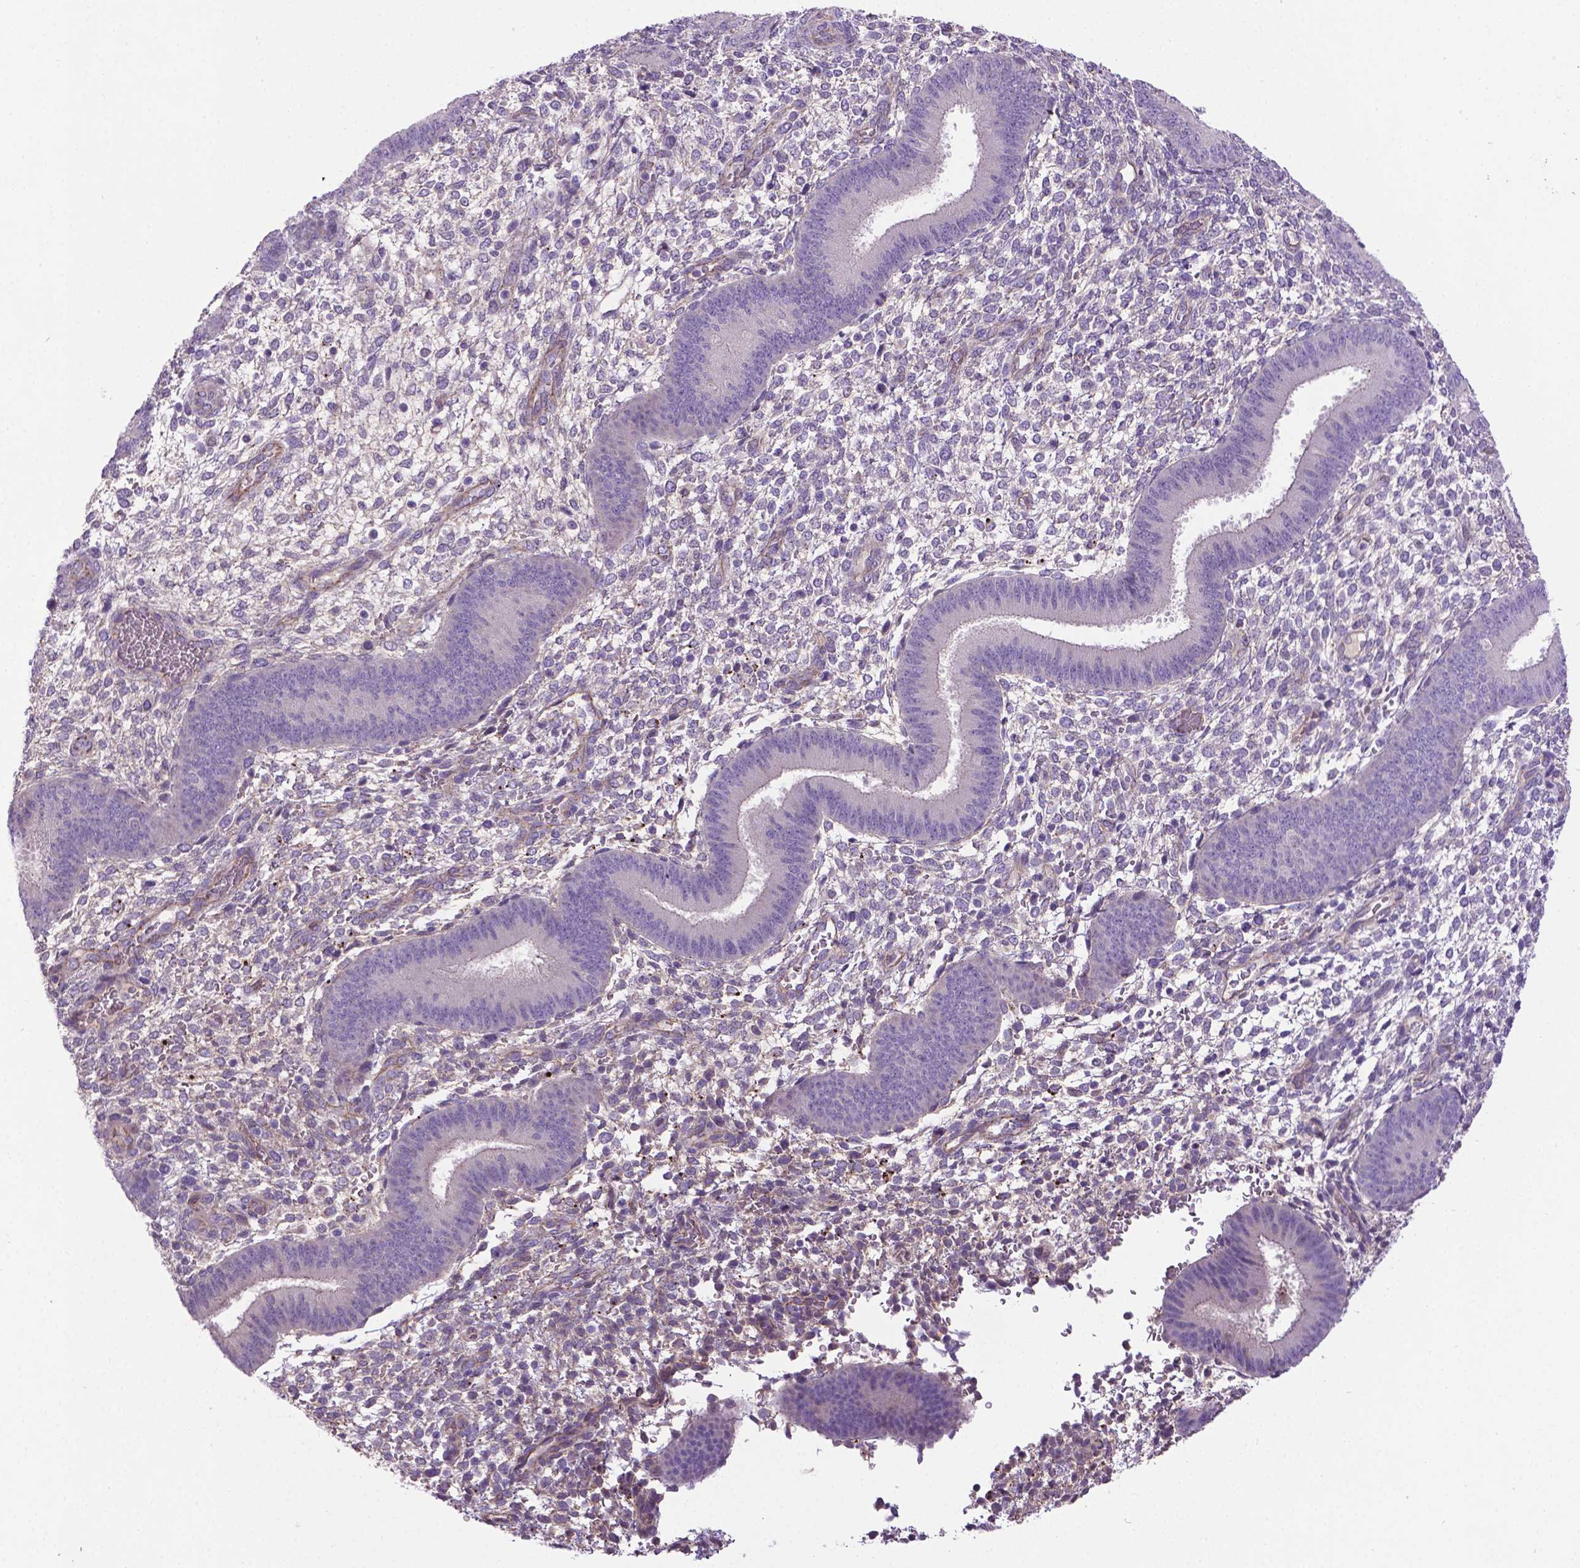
{"staining": {"intensity": "negative", "quantity": "none", "location": "none"}, "tissue": "endometrium", "cell_type": "Cells in endometrial stroma", "image_type": "normal", "snomed": [{"axis": "morphology", "description": "Normal tissue, NOS"}, {"axis": "topography", "description": "Endometrium"}], "caption": "An immunohistochemistry photomicrograph of normal endometrium is shown. There is no staining in cells in endometrial stroma of endometrium. (Stains: DAB (3,3'-diaminobenzidine) immunohistochemistry with hematoxylin counter stain, Microscopy: brightfield microscopy at high magnification).", "gene": "CCER2", "patient": {"sex": "female", "age": 39}}